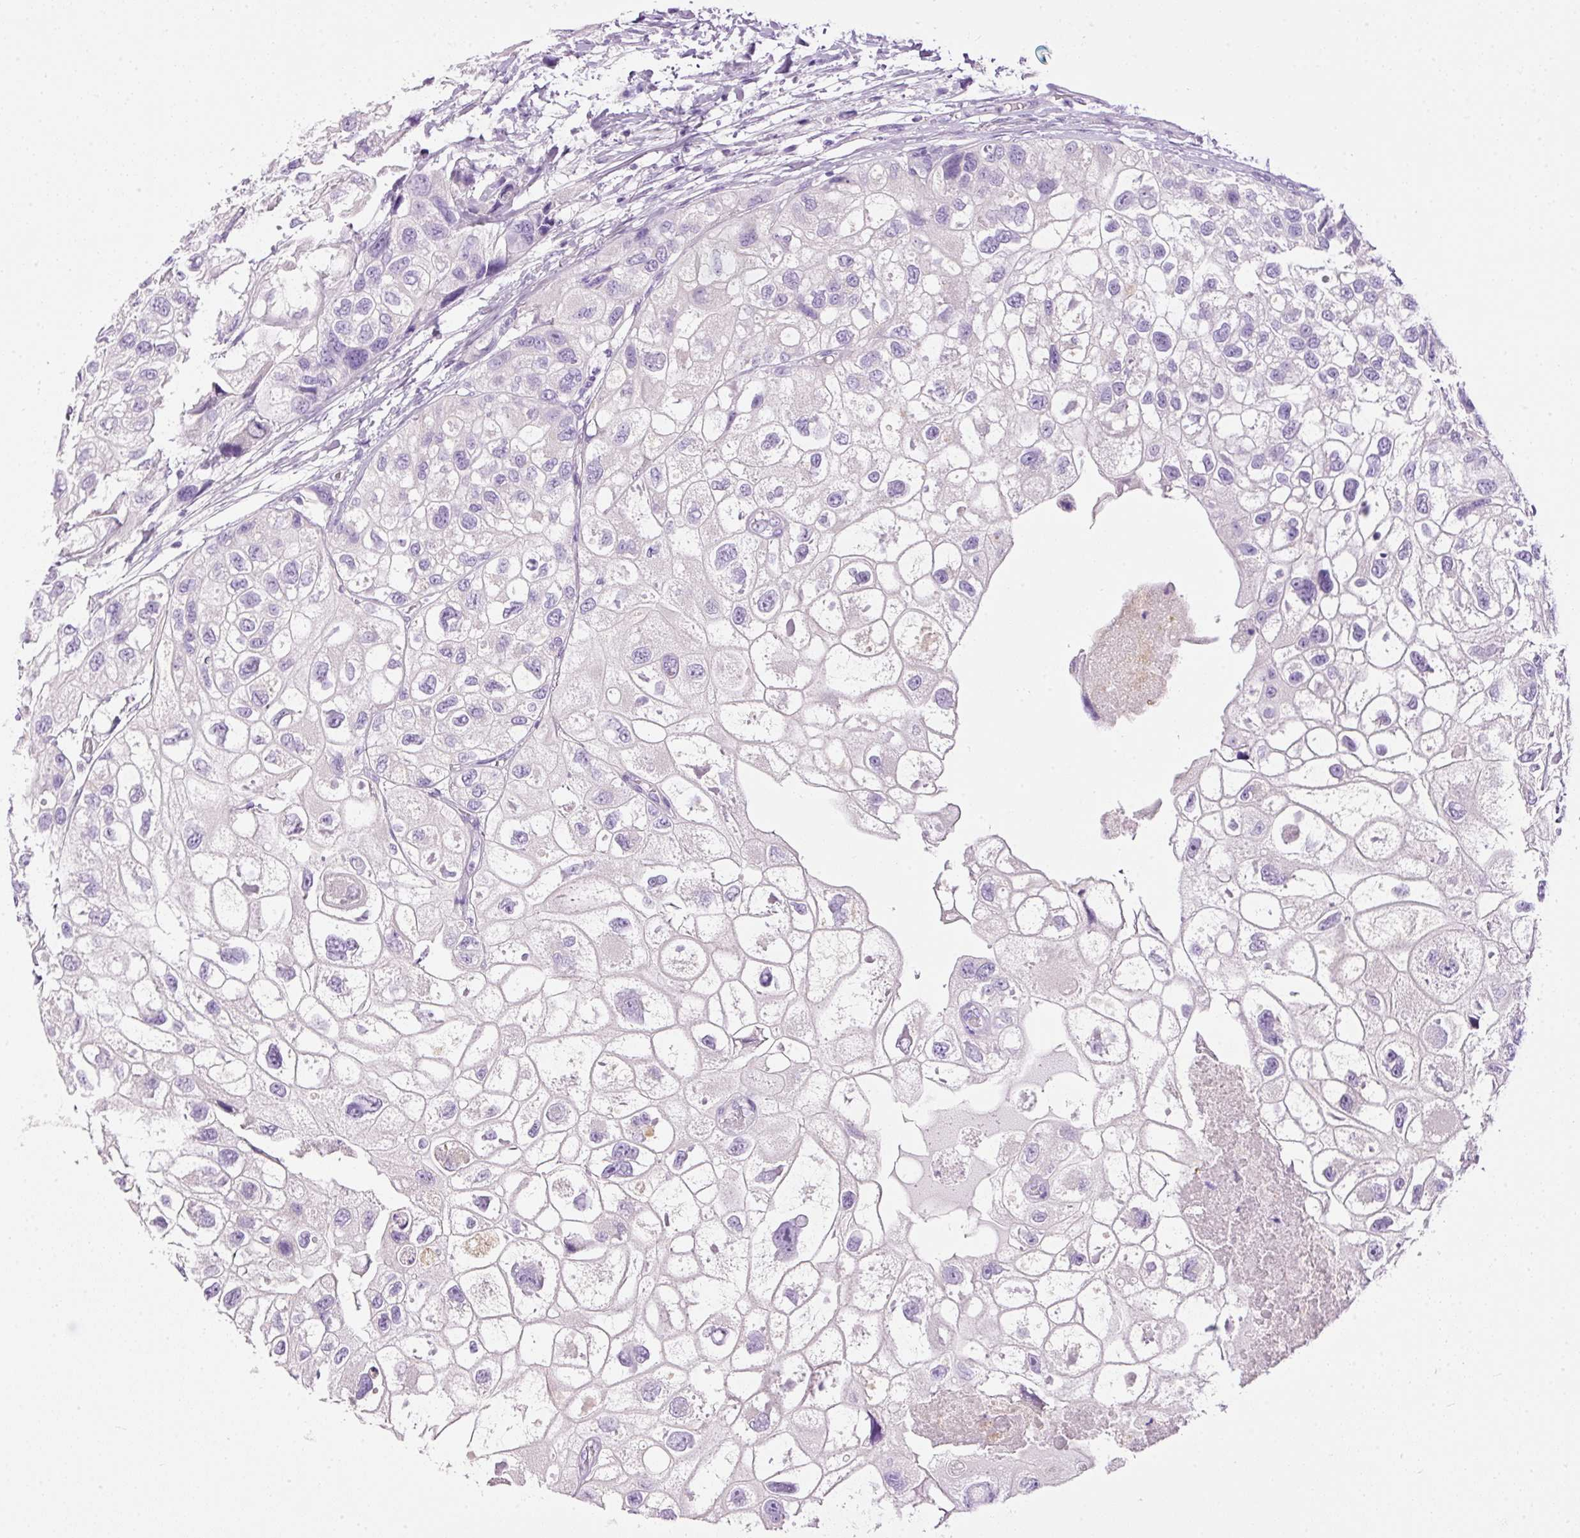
{"staining": {"intensity": "negative", "quantity": "none", "location": "none"}, "tissue": "urothelial cancer", "cell_type": "Tumor cells", "image_type": "cancer", "snomed": [{"axis": "morphology", "description": "Urothelial carcinoma, High grade"}, {"axis": "topography", "description": "Urinary bladder"}], "caption": "Tumor cells are negative for protein expression in human urothelial cancer.", "gene": "BSND", "patient": {"sex": "female", "age": 64}}